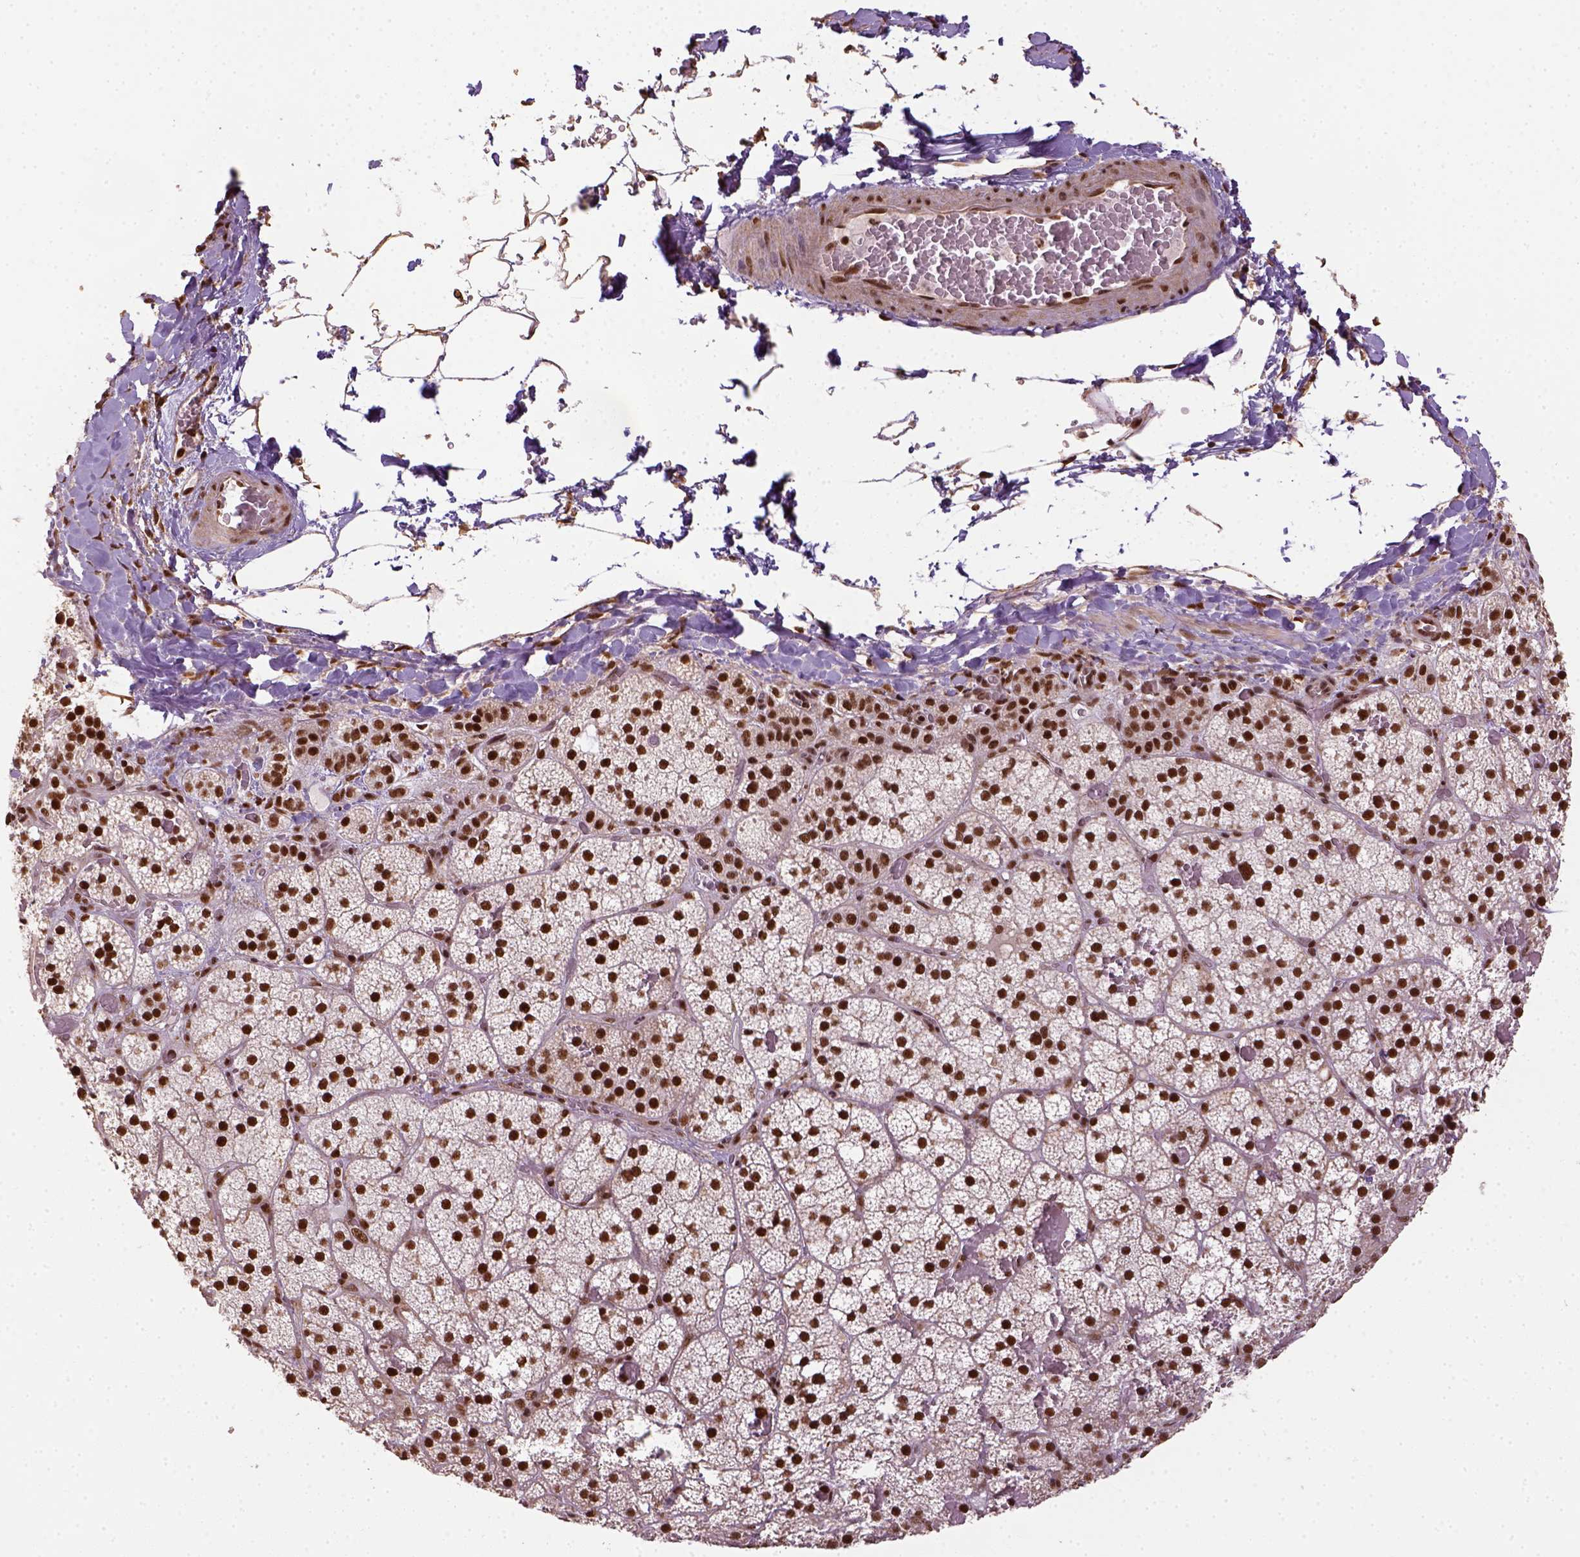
{"staining": {"intensity": "strong", "quantity": ">75%", "location": "nuclear"}, "tissue": "adrenal gland", "cell_type": "Glandular cells", "image_type": "normal", "snomed": [{"axis": "morphology", "description": "Normal tissue, NOS"}, {"axis": "topography", "description": "Adrenal gland"}], "caption": "Normal adrenal gland shows strong nuclear positivity in approximately >75% of glandular cells.", "gene": "CCAR1", "patient": {"sex": "male", "age": 53}}